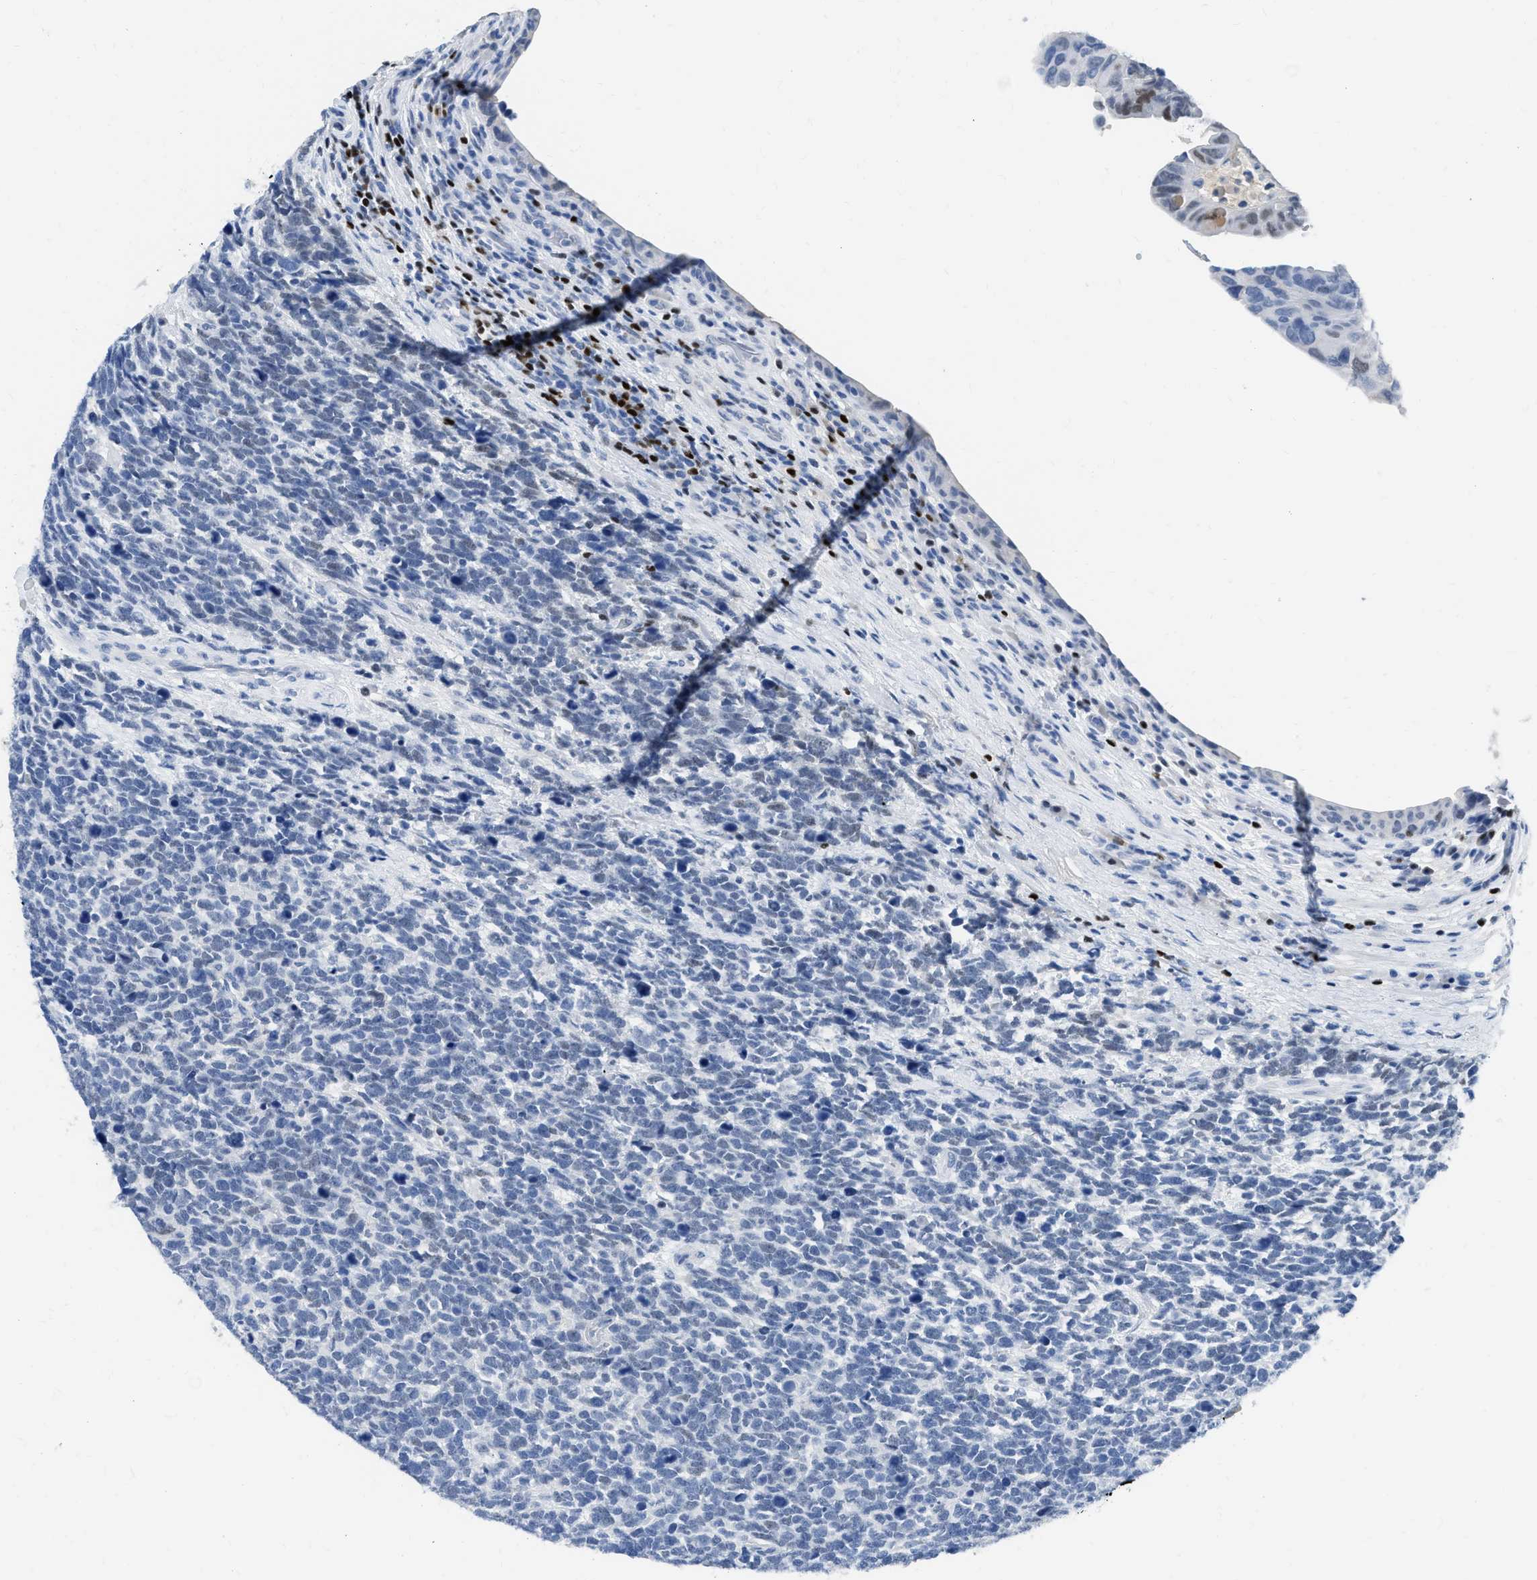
{"staining": {"intensity": "negative", "quantity": "none", "location": "none"}, "tissue": "urothelial cancer", "cell_type": "Tumor cells", "image_type": "cancer", "snomed": [{"axis": "morphology", "description": "Urothelial carcinoma, High grade"}, {"axis": "topography", "description": "Urinary bladder"}], "caption": "This is an IHC image of human urothelial carcinoma (high-grade). There is no staining in tumor cells.", "gene": "TCF7", "patient": {"sex": "female", "age": 82}}